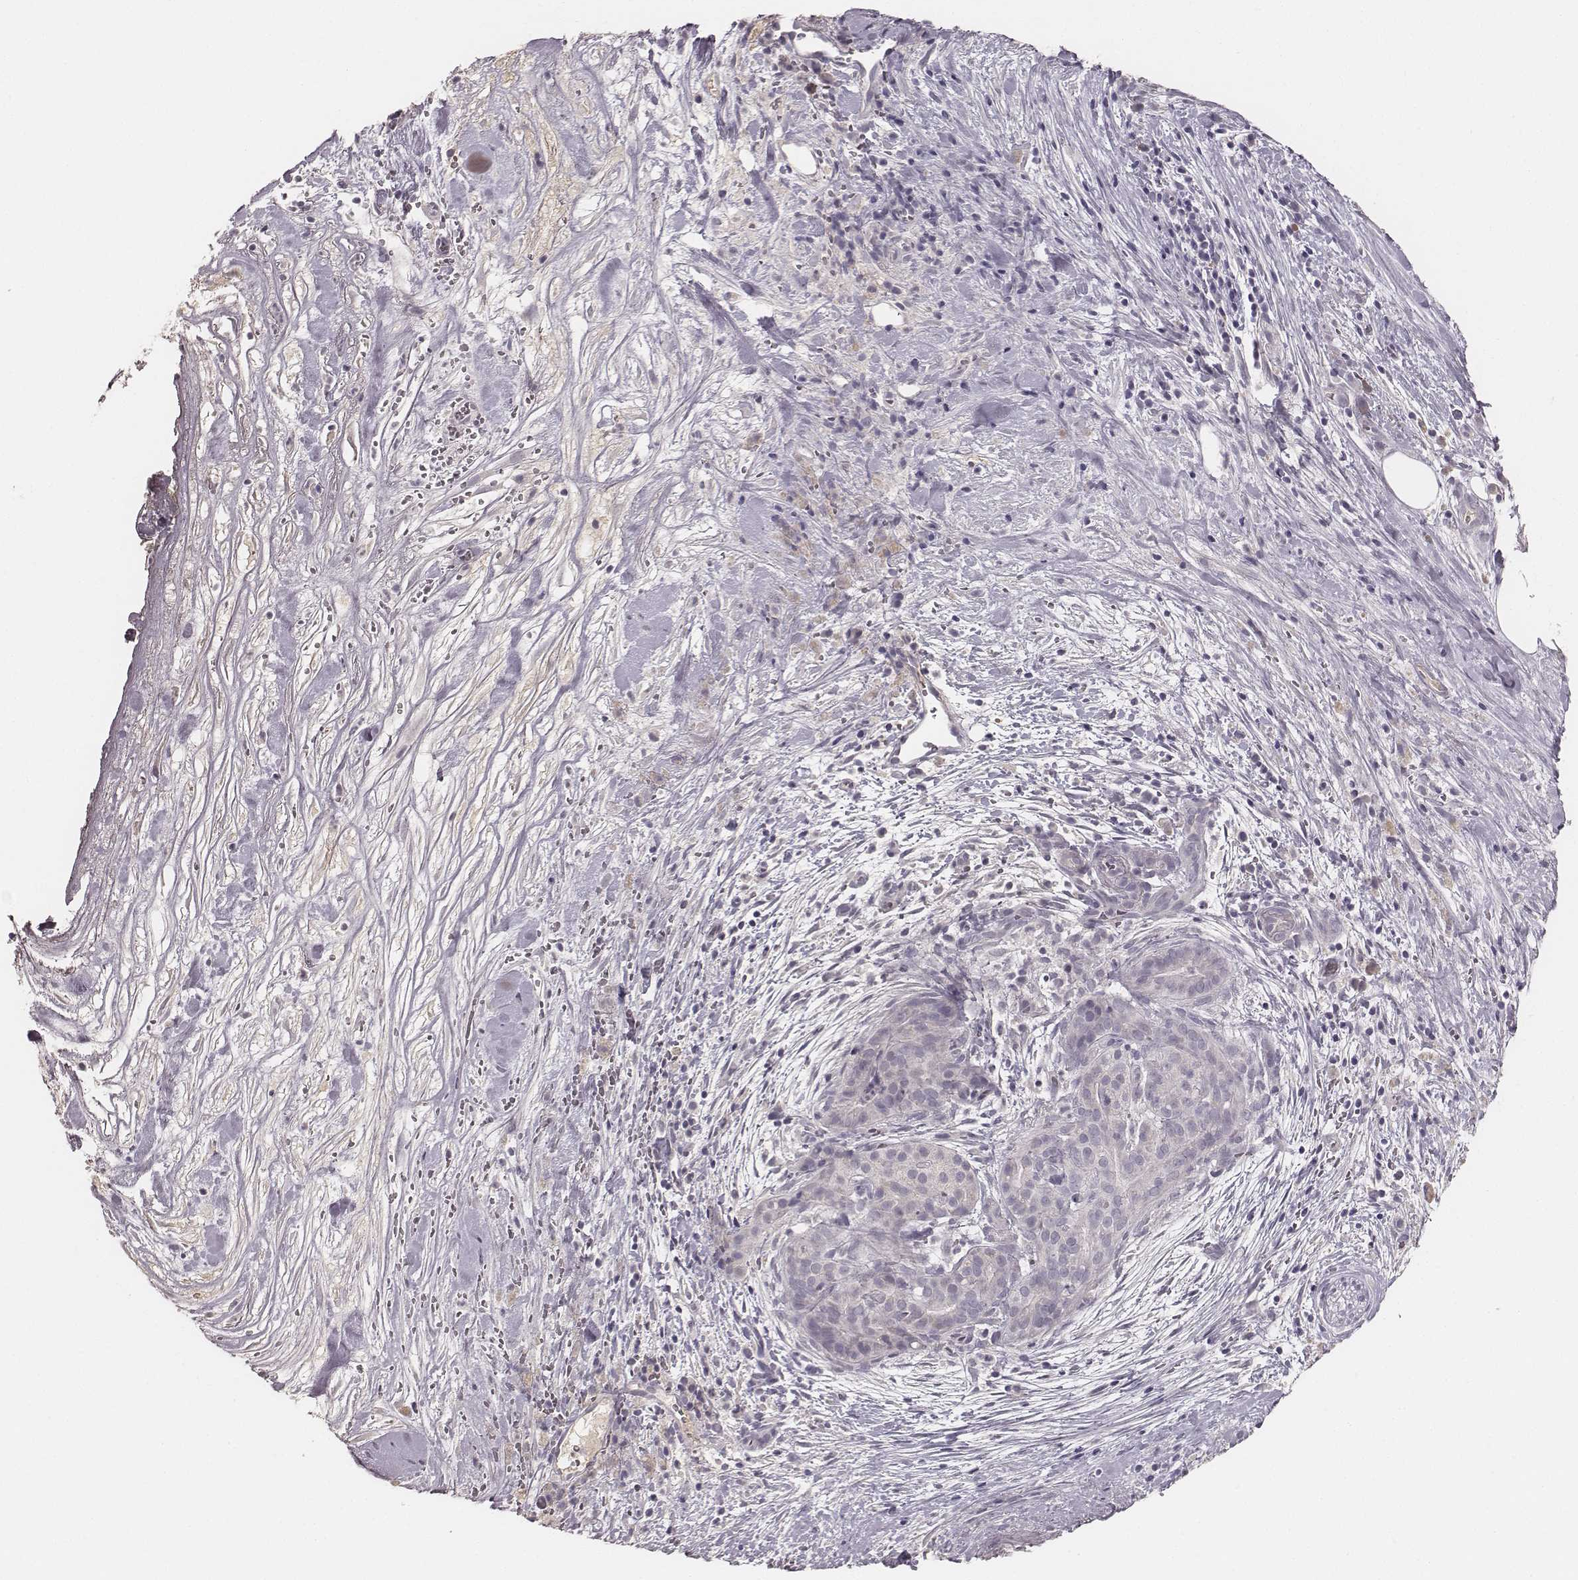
{"staining": {"intensity": "negative", "quantity": "none", "location": "none"}, "tissue": "pancreatic cancer", "cell_type": "Tumor cells", "image_type": "cancer", "snomed": [{"axis": "morphology", "description": "Adenocarcinoma, NOS"}, {"axis": "topography", "description": "Pancreas"}], "caption": "Human adenocarcinoma (pancreatic) stained for a protein using IHC demonstrates no positivity in tumor cells.", "gene": "LY6K", "patient": {"sex": "male", "age": 44}}